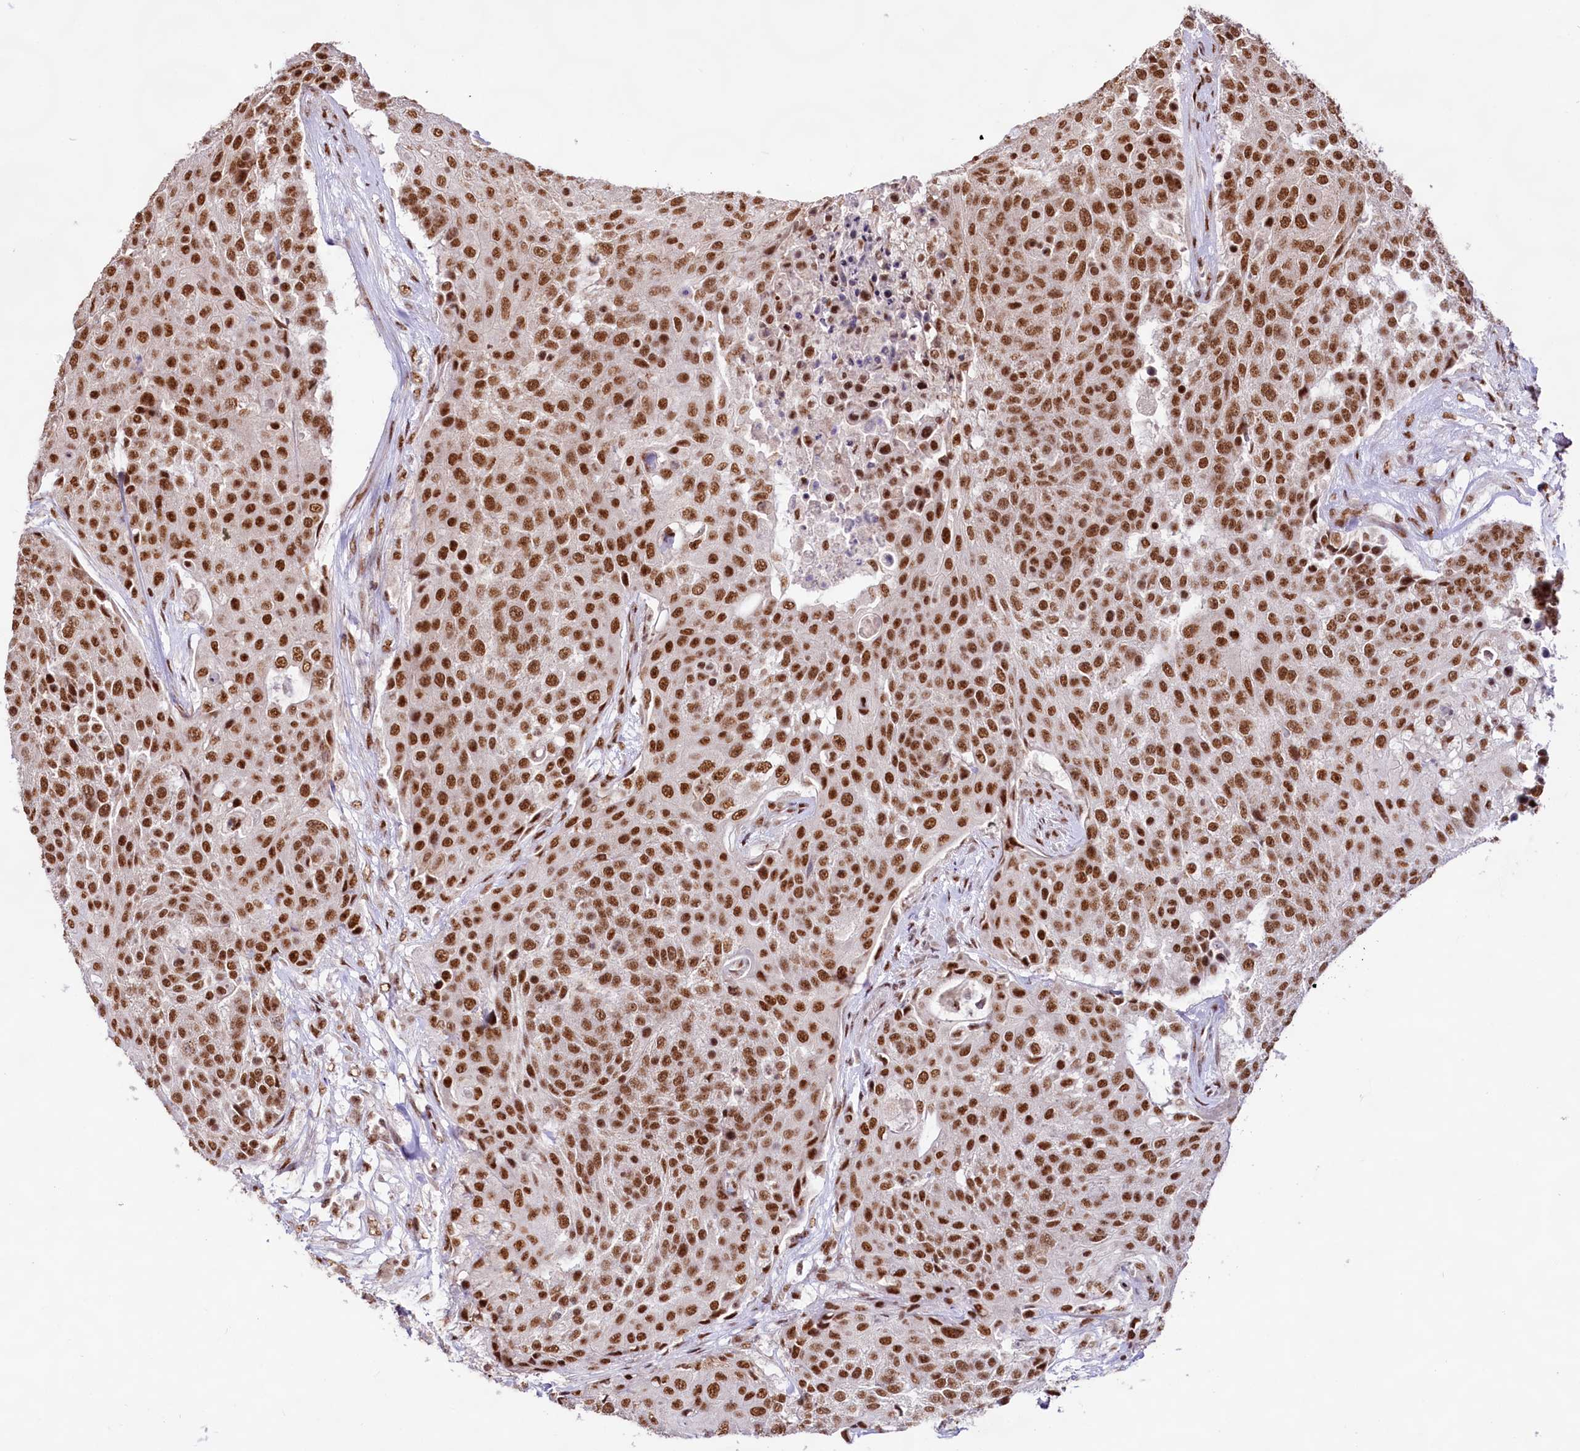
{"staining": {"intensity": "strong", "quantity": ">75%", "location": "nuclear"}, "tissue": "urothelial cancer", "cell_type": "Tumor cells", "image_type": "cancer", "snomed": [{"axis": "morphology", "description": "Urothelial carcinoma, High grade"}, {"axis": "topography", "description": "Urinary bladder"}], "caption": "Tumor cells reveal strong nuclear staining in about >75% of cells in urothelial carcinoma (high-grade). (IHC, brightfield microscopy, high magnification).", "gene": "HIRA", "patient": {"sex": "female", "age": 63}}